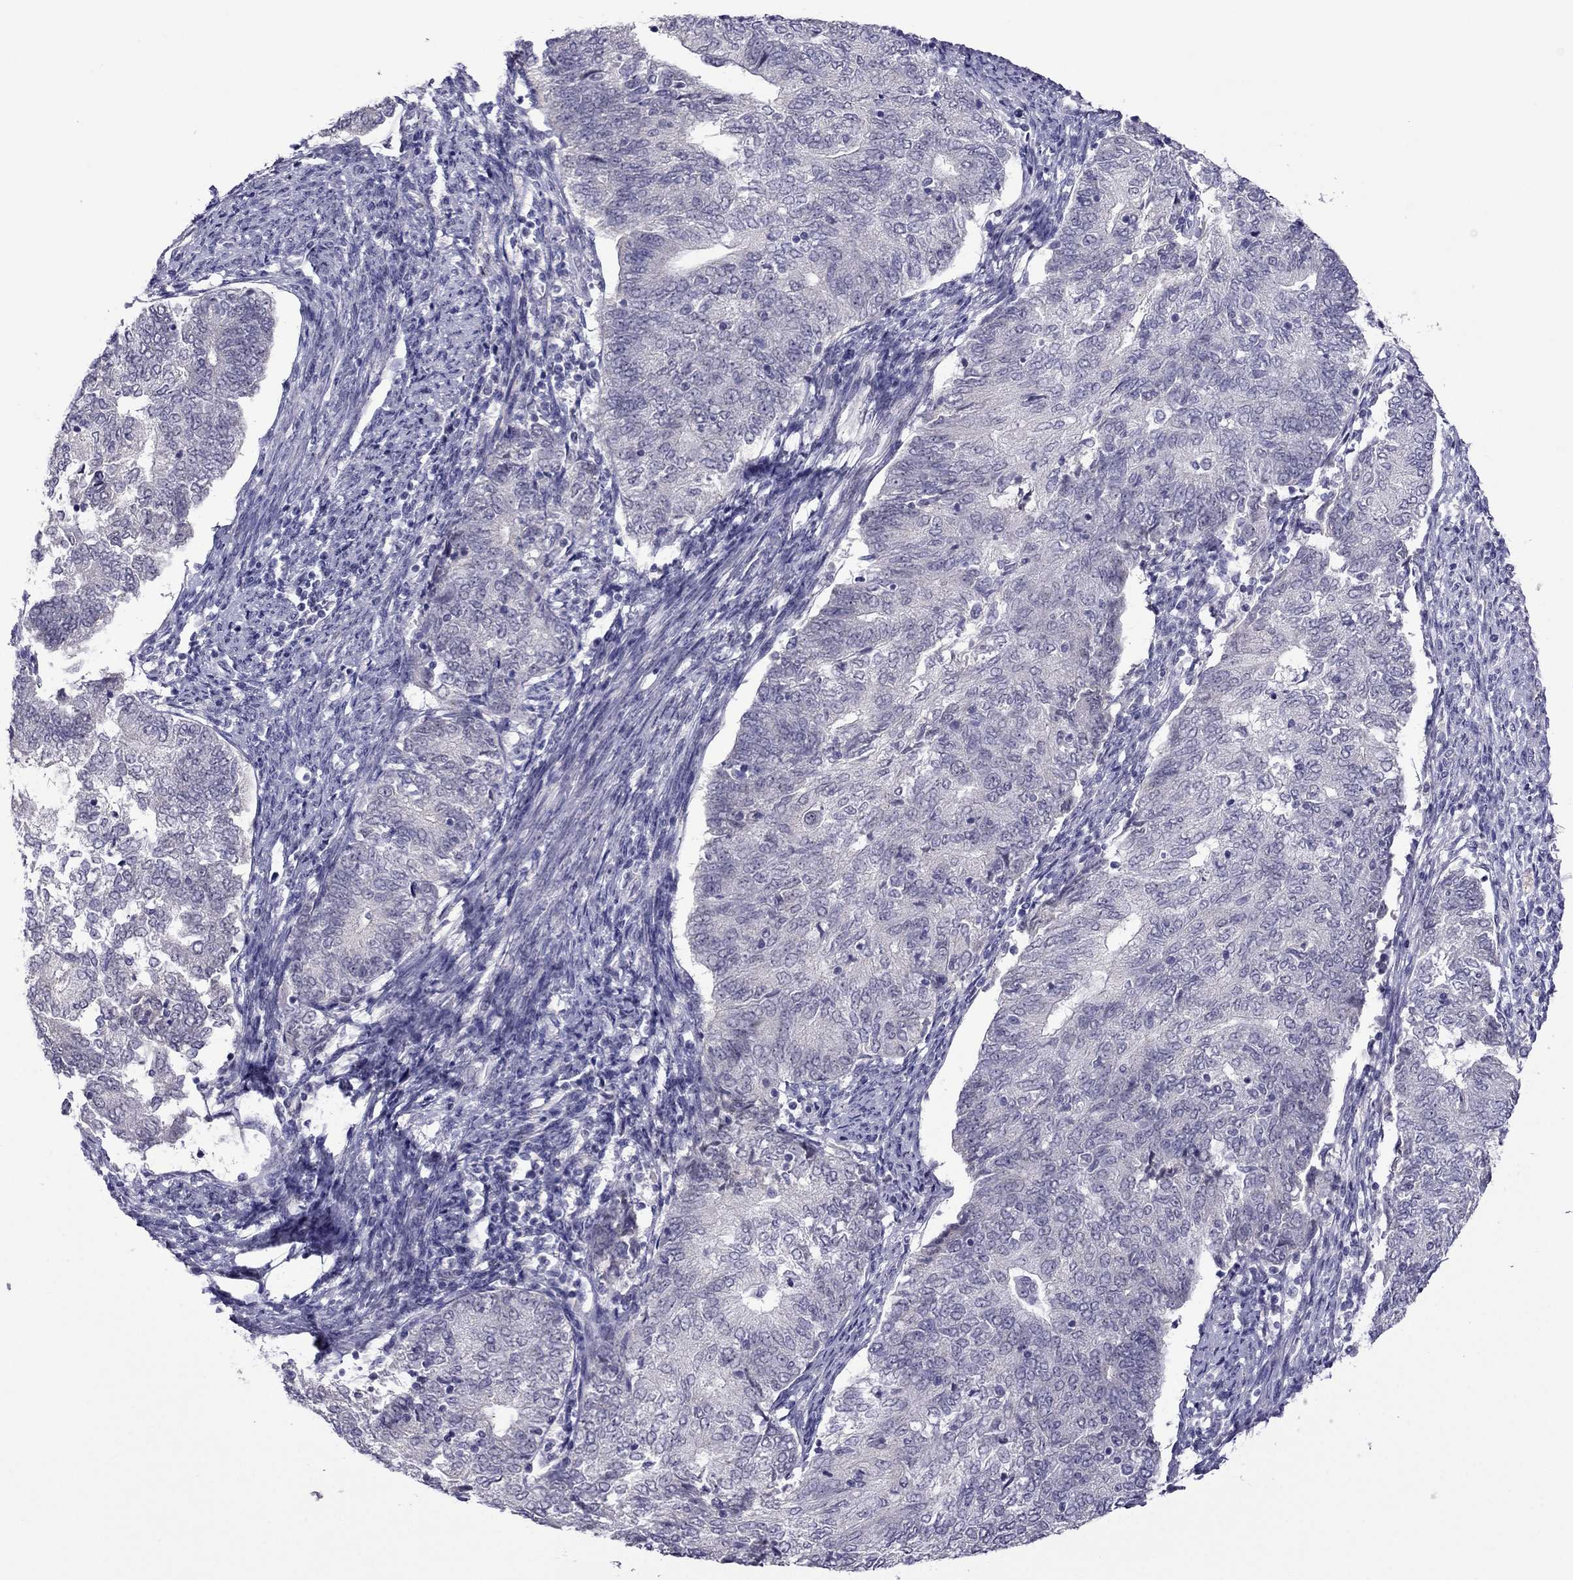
{"staining": {"intensity": "negative", "quantity": "none", "location": "none"}, "tissue": "endometrial cancer", "cell_type": "Tumor cells", "image_type": "cancer", "snomed": [{"axis": "morphology", "description": "Adenocarcinoma, NOS"}, {"axis": "topography", "description": "Endometrium"}], "caption": "Tumor cells are negative for protein expression in human endometrial cancer.", "gene": "MYBPH", "patient": {"sex": "female", "age": 65}}